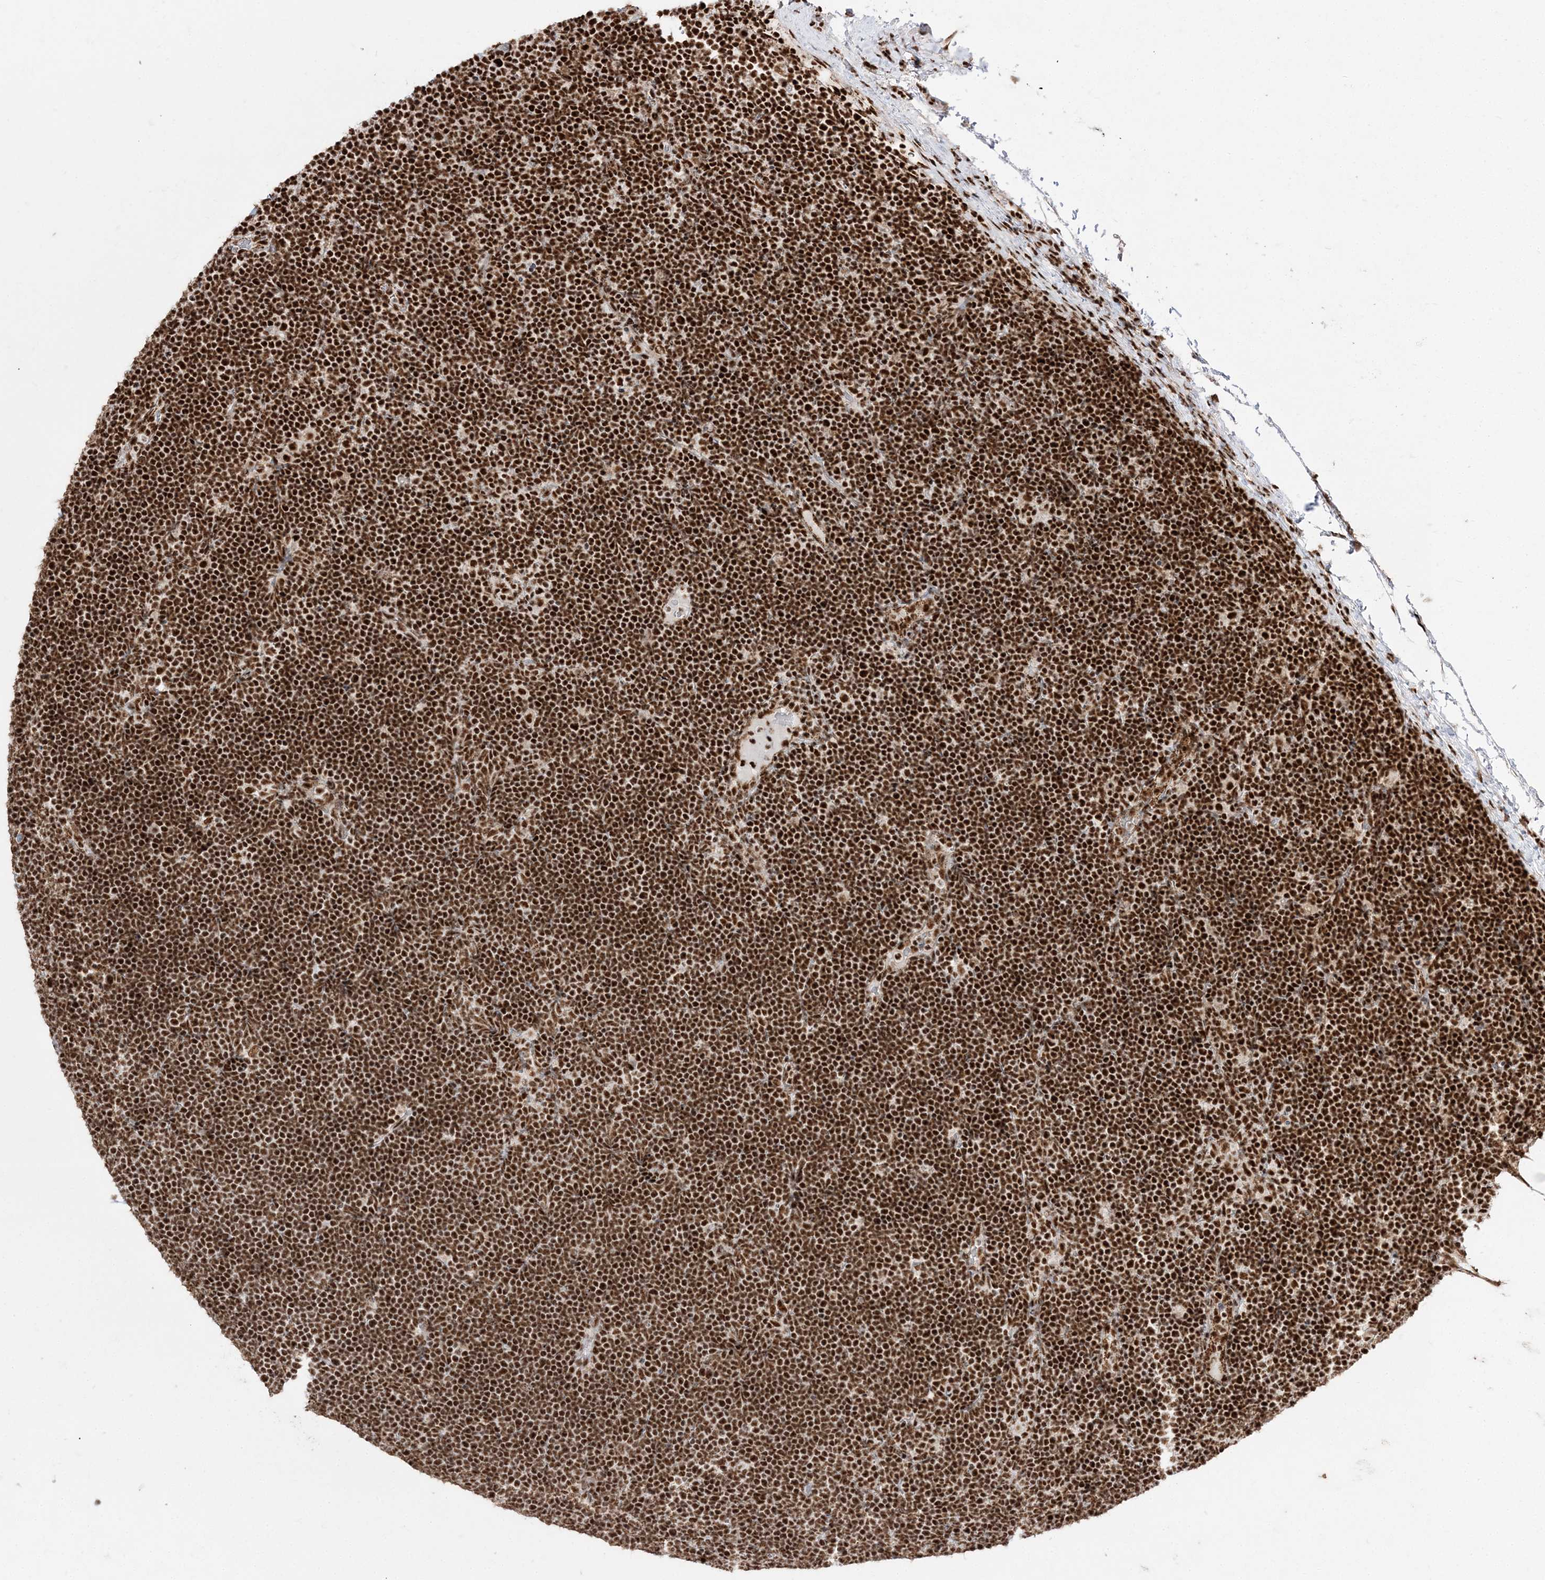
{"staining": {"intensity": "strong", "quantity": ">75%", "location": "nuclear"}, "tissue": "lymphoma", "cell_type": "Tumor cells", "image_type": "cancer", "snomed": [{"axis": "morphology", "description": "Malignant lymphoma, non-Hodgkin's type, High grade"}, {"axis": "topography", "description": "Lymph node"}], "caption": "The immunohistochemical stain highlights strong nuclear expression in tumor cells of lymphoma tissue.", "gene": "RBM17", "patient": {"sex": "male", "age": 13}}